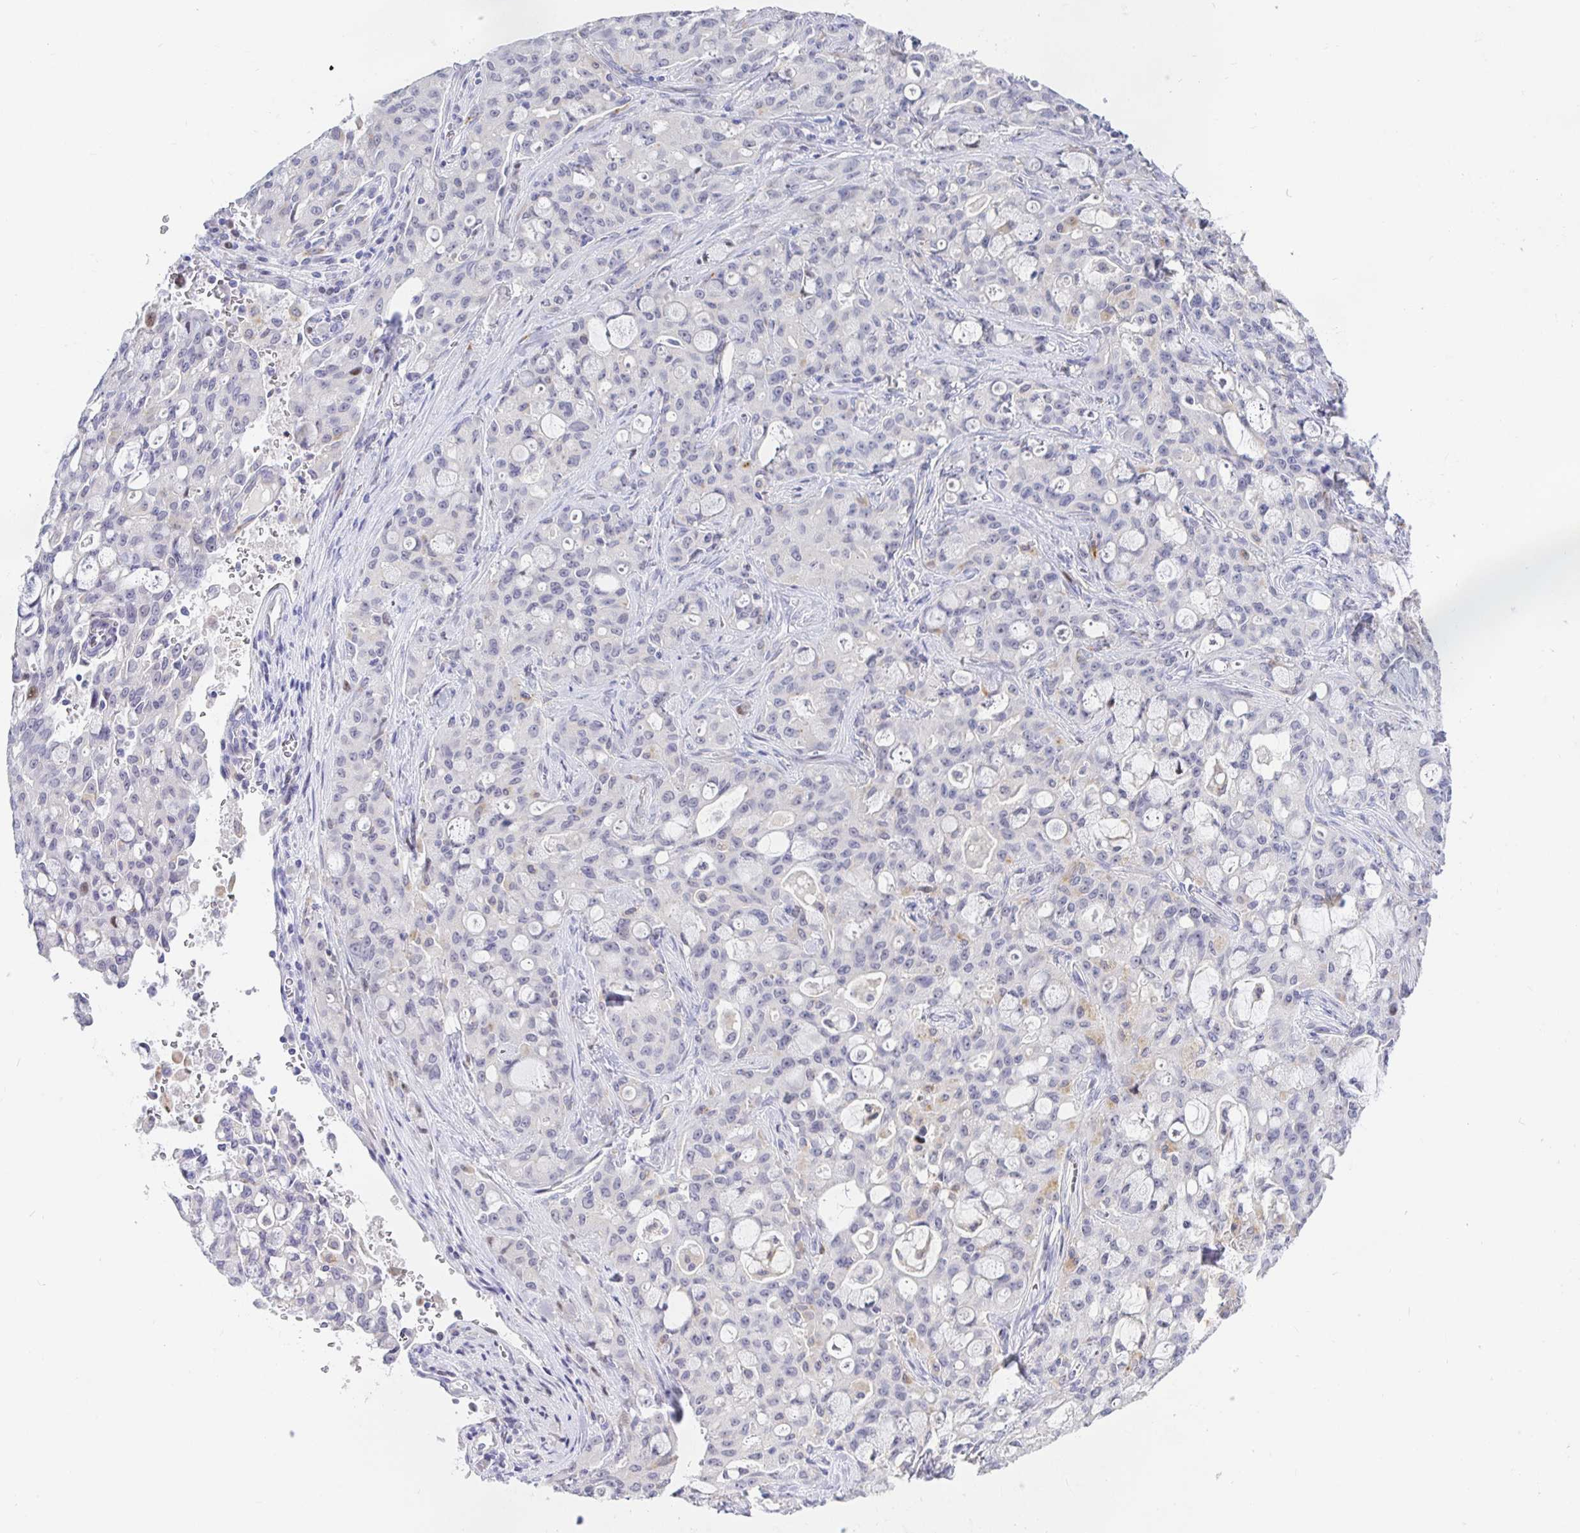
{"staining": {"intensity": "negative", "quantity": "none", "location": "none"}, "tissue": "lung cancer", "cell_type": "Tumor cells", "image_type": "cancer", "snomed": [{"axis": "morphology", "description": "Adenocarcinoma, NOS"}, {"axis": "topography", "description": "Lung"}], "caption": "Tumor cells are negative for brown protein staining in lung cancer (adenocarcinoma).", "gene": "KBTBD13", "patient": {"sex": "female", "age": 44}}